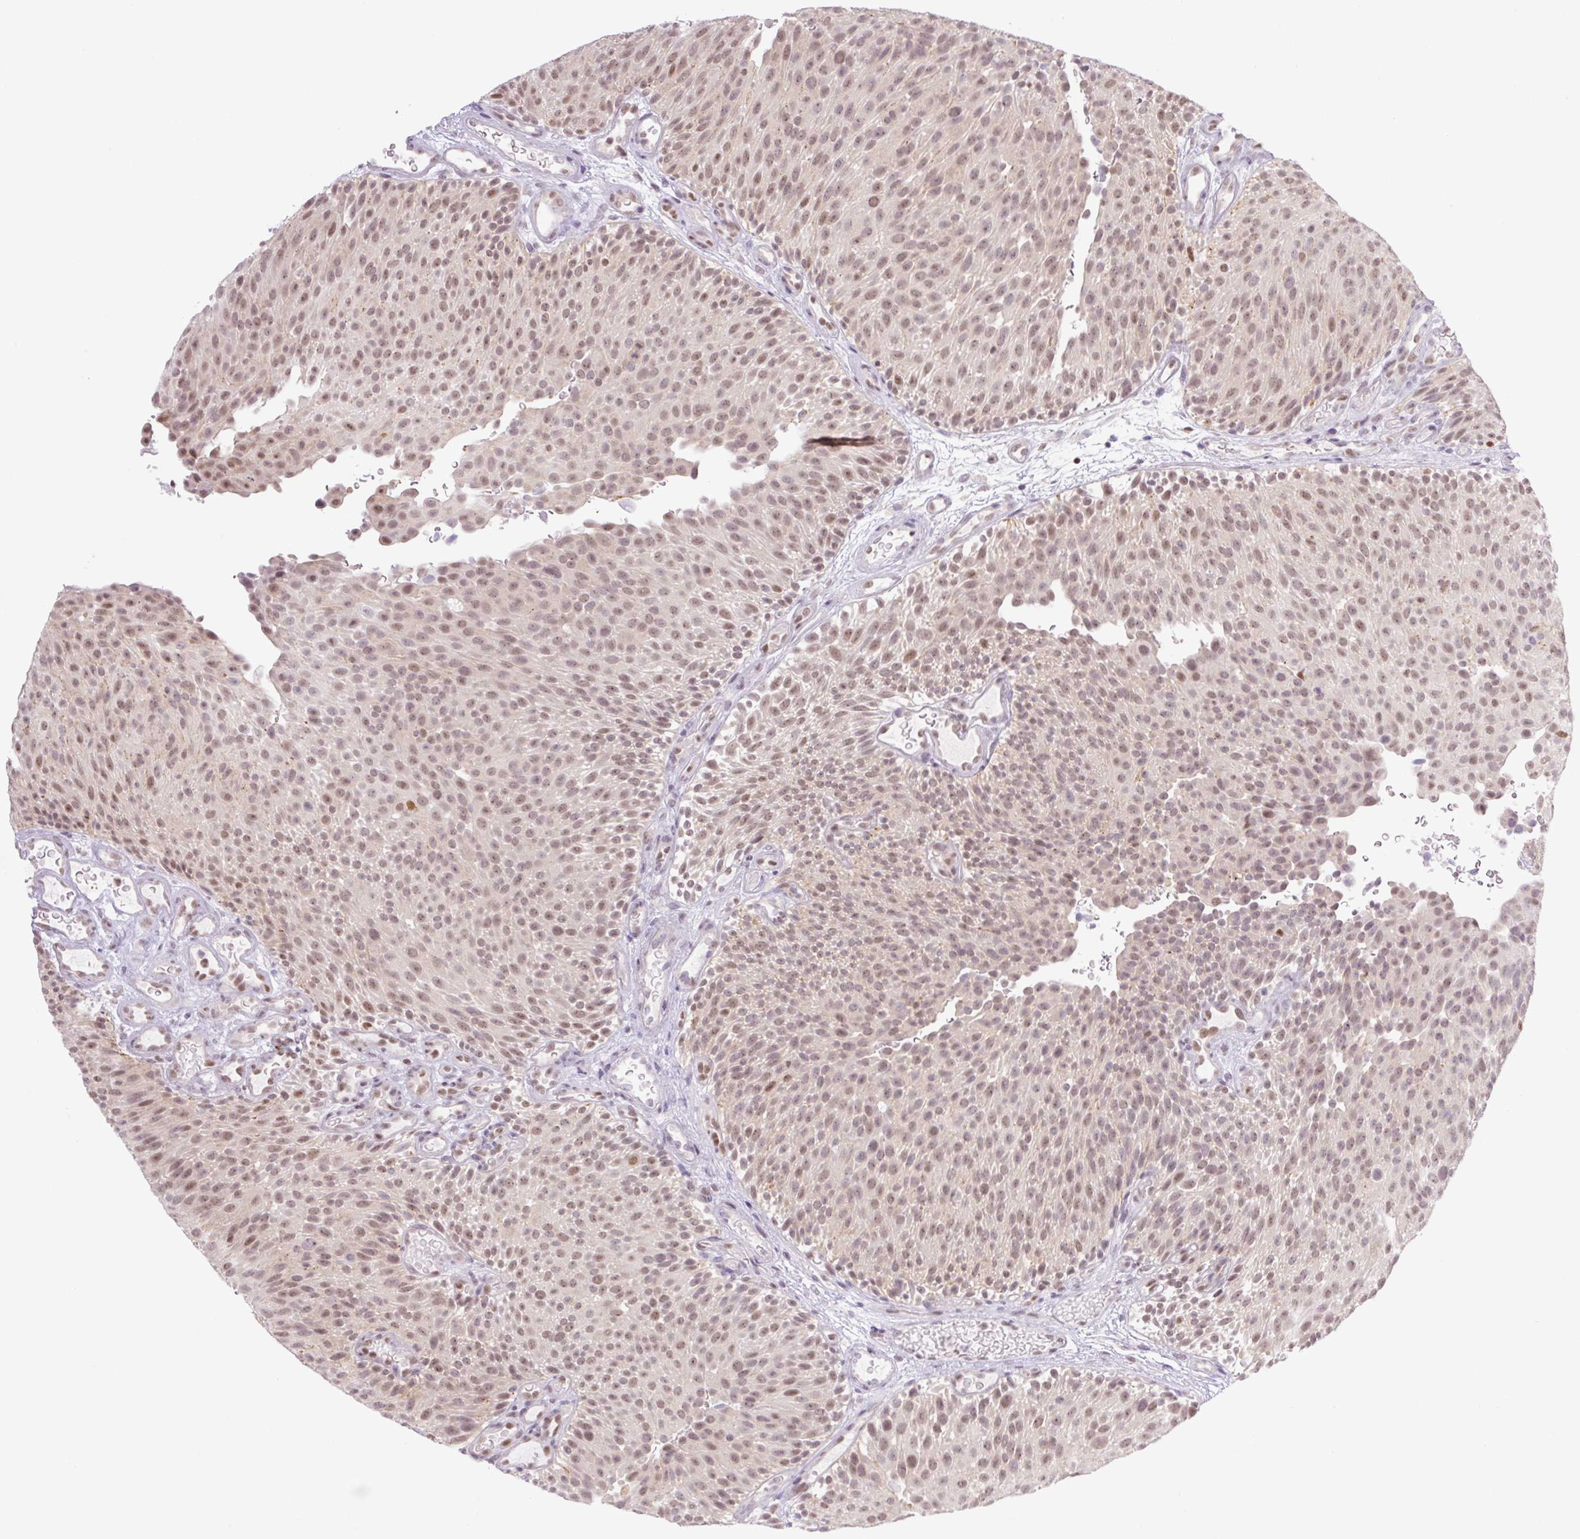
{"staining": {"intensity": "moderate", "quantity": ">75%", "location": "nuclear"}, "tissue": "urothelial cancer", "cell_type": "Tumor cells", "image_type": "cancer", "snomed": [{"axis": "morphology", "description": "Urothelial carcinoma, Low grade"}, {"axis": "topography", "description": "Urinary bladder"}], "caption": "Urothelial cancer stained with a brown dye demonstrates moderate nuclear positive staining in approximately >75% of tumor cells.", "gene": "TLE3", "patient": {"sex": "male", "age": 78}}